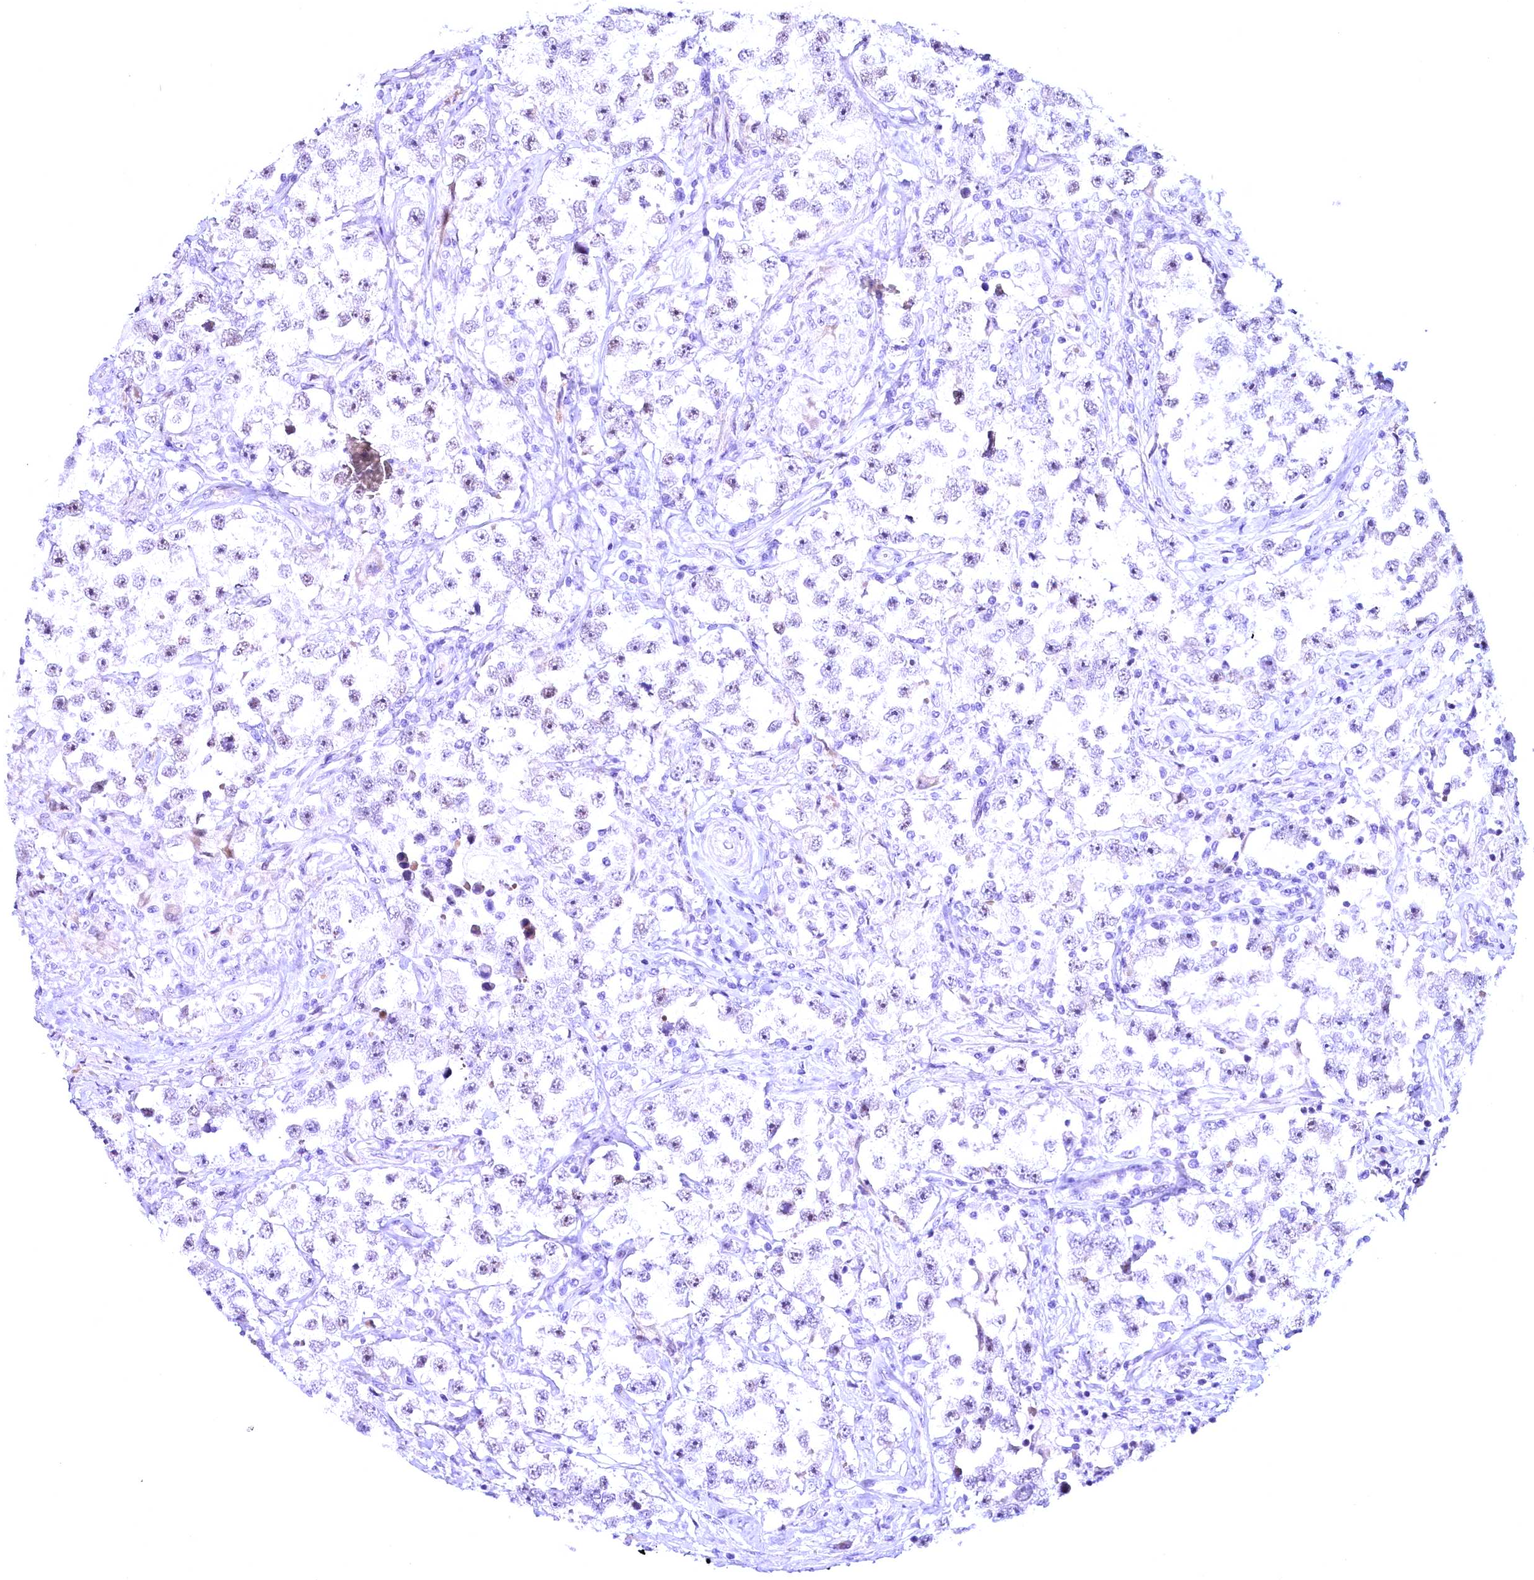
{"staining": {"intensity": "negative", "quantity": "none", "location": "none"}, "tissue": "testis cancer", "cell_type": "Tumor cells", "image_type": "cancer", "snomed": [{"axis": "morphology", "description": "Seminoma, NOS"}, {"axis": "topography", "description": "Testis"}], "caption": "Protein analysis of testis cancer (seminoma) exhibits no significant staining in tumor cells.", "gene": "CCDC106", "patient": {"sex": "male", "age": 46}}